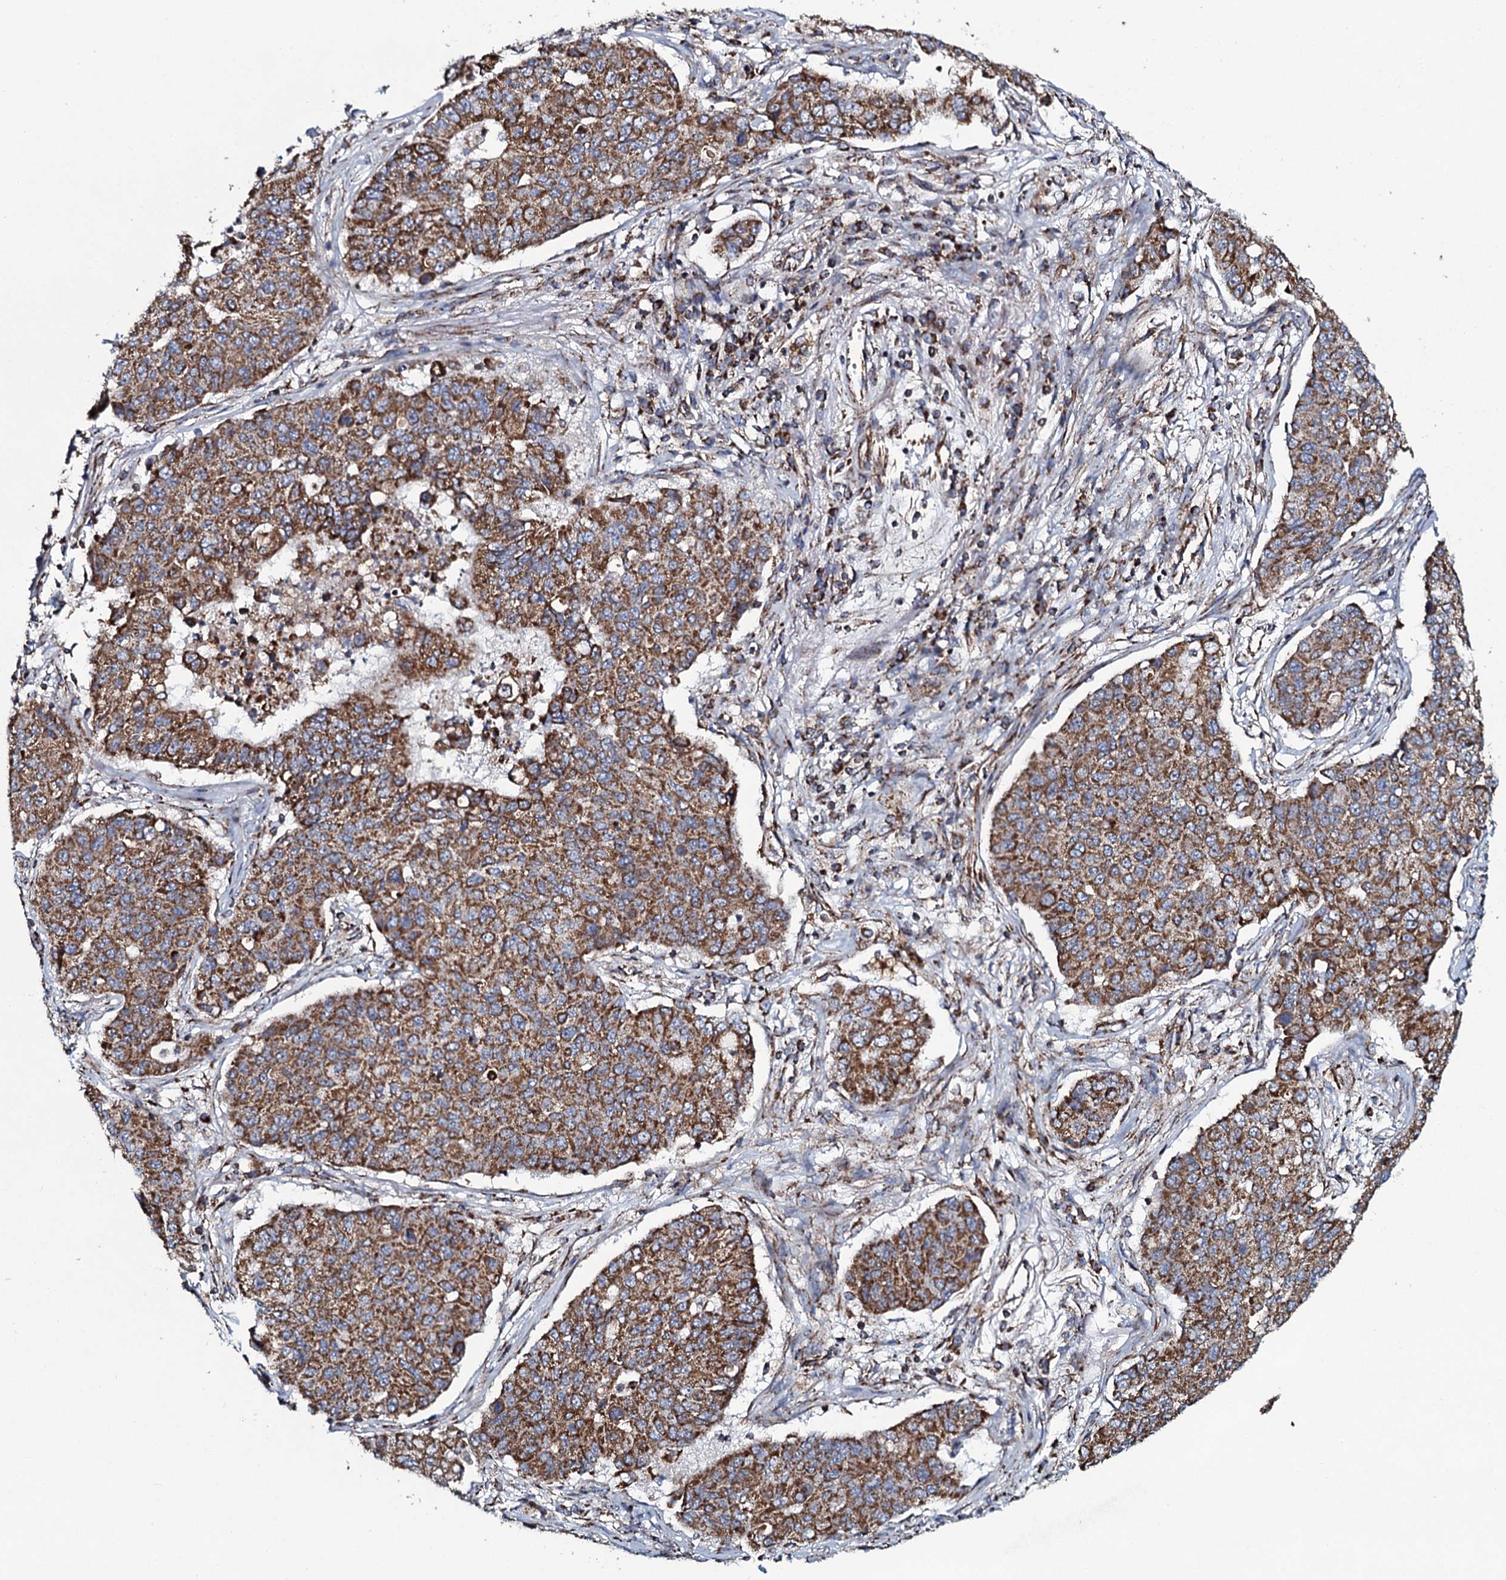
{"staining": {"intensity": "moderate", "quantity": ">75%", "location": "cytoplasmic/membranous"}, "tissue": "lung cancer", "cell_type": "Tumor cells", "image_type": "cancer", "snomed": [{"axis": "morphology", "description": "Squamous cell carcinoma, NOS"}, {"axis": "topography", "description": "Lung"}], "caption": "Immunohistochemistry (IHC) photomicrograph of neoplastic tissue: human lung cancer stained using immunohistochemistry exhibits medium levels of moderate protein expression localized specifically in the cytoplasmic/membranous of tumor cells, appearing as a cytoplasmic/membranous brown color.", "gene": "EVC2", "patient": {"sex": "male", "age": 74}}